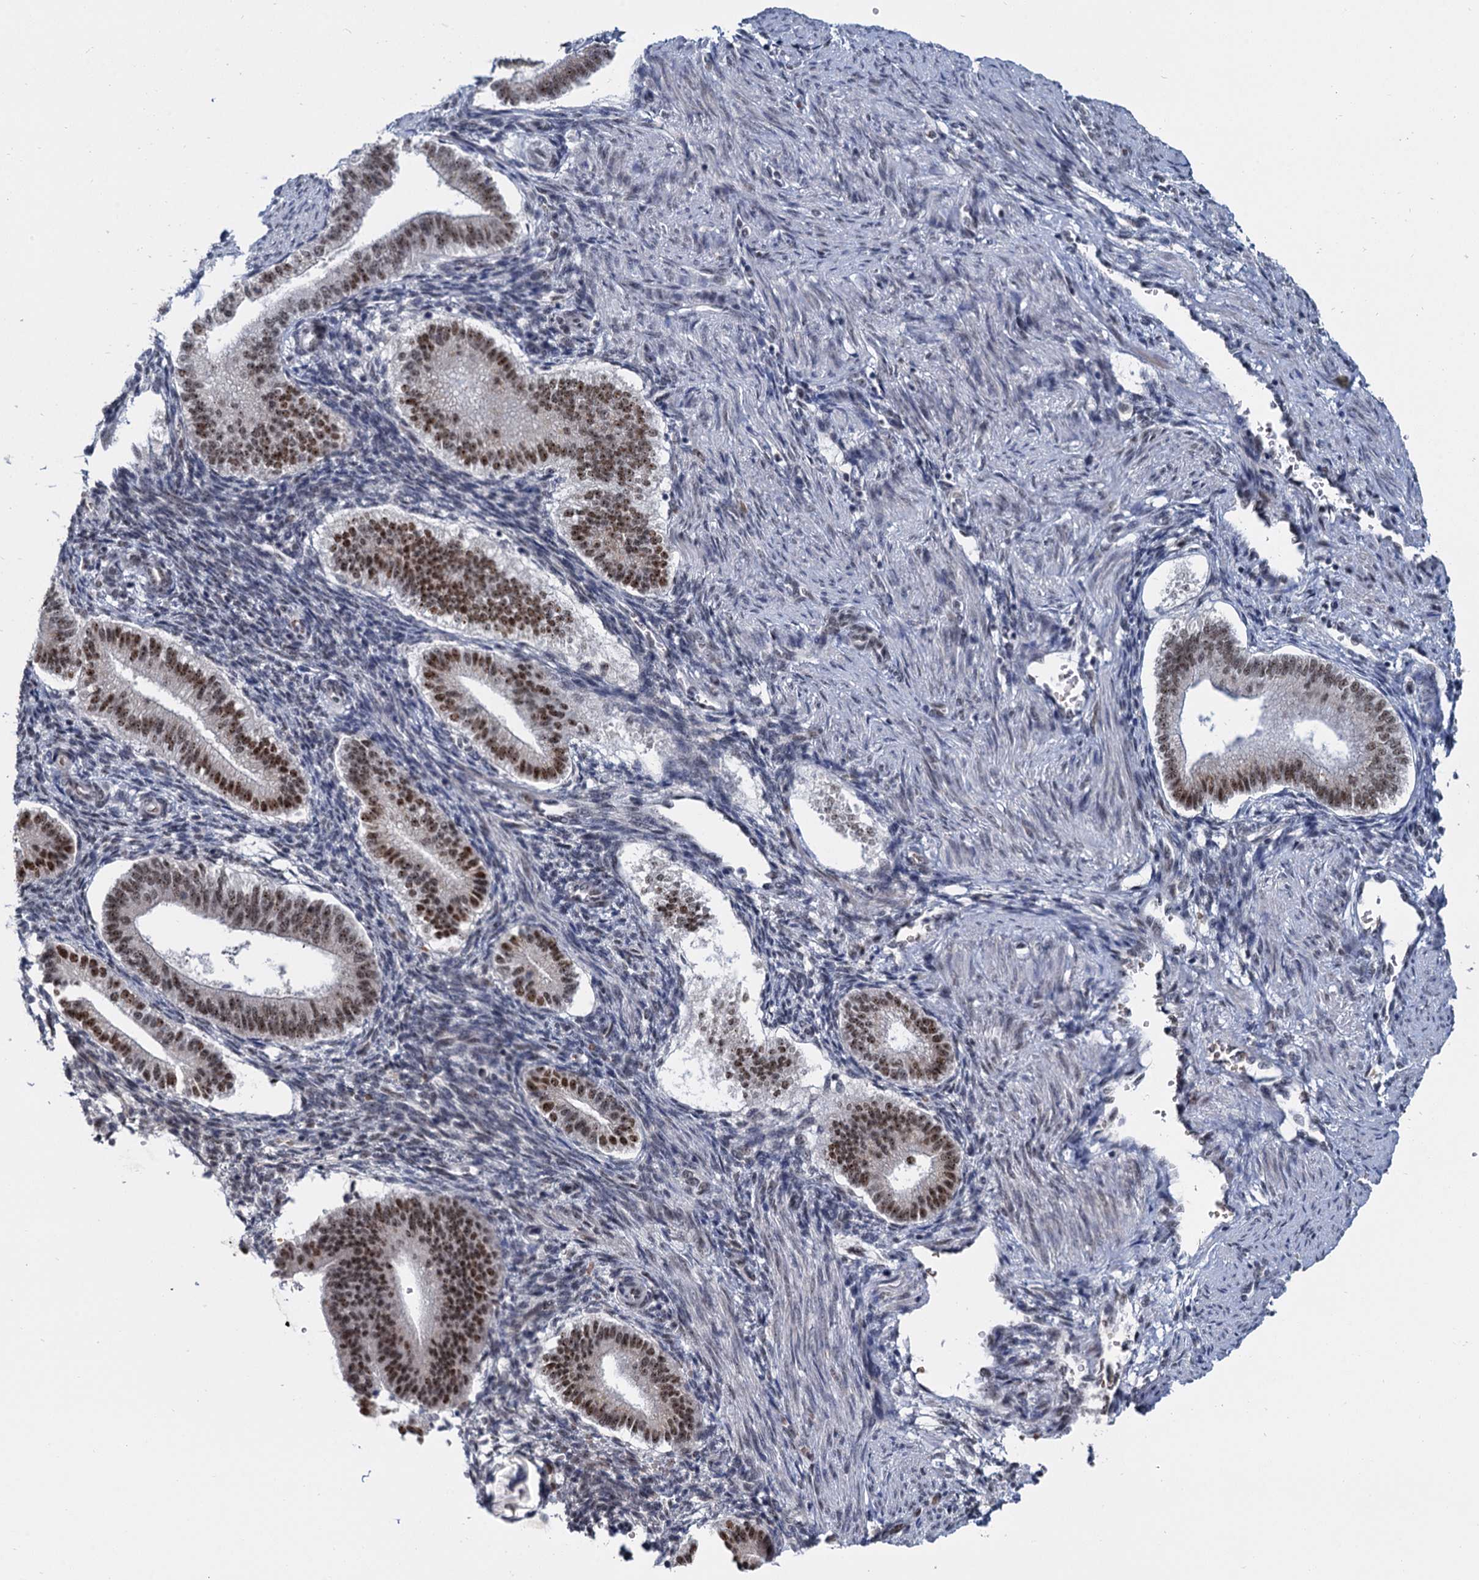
{"staining": {"intensity": "weak", "quantity": "25%-75%", "location": "nuclear"}, "tissue": "endometrium", "cell_type": "Cells in endometrial stroma", "image_type": "normal", "snomed": [{"axis": "morphology", "description": "Normal tissue, NOS"}, {"axis": "topography", "description": "Endometrium"}], "caption": "Endometrium stained with immunohistochemistry exhibits weak nuclear positivity in approximately 25%-75% of cells in endometrial stroma.", "gene": "RPRD1A", "patient": {"sex": "female", "age": 25}}